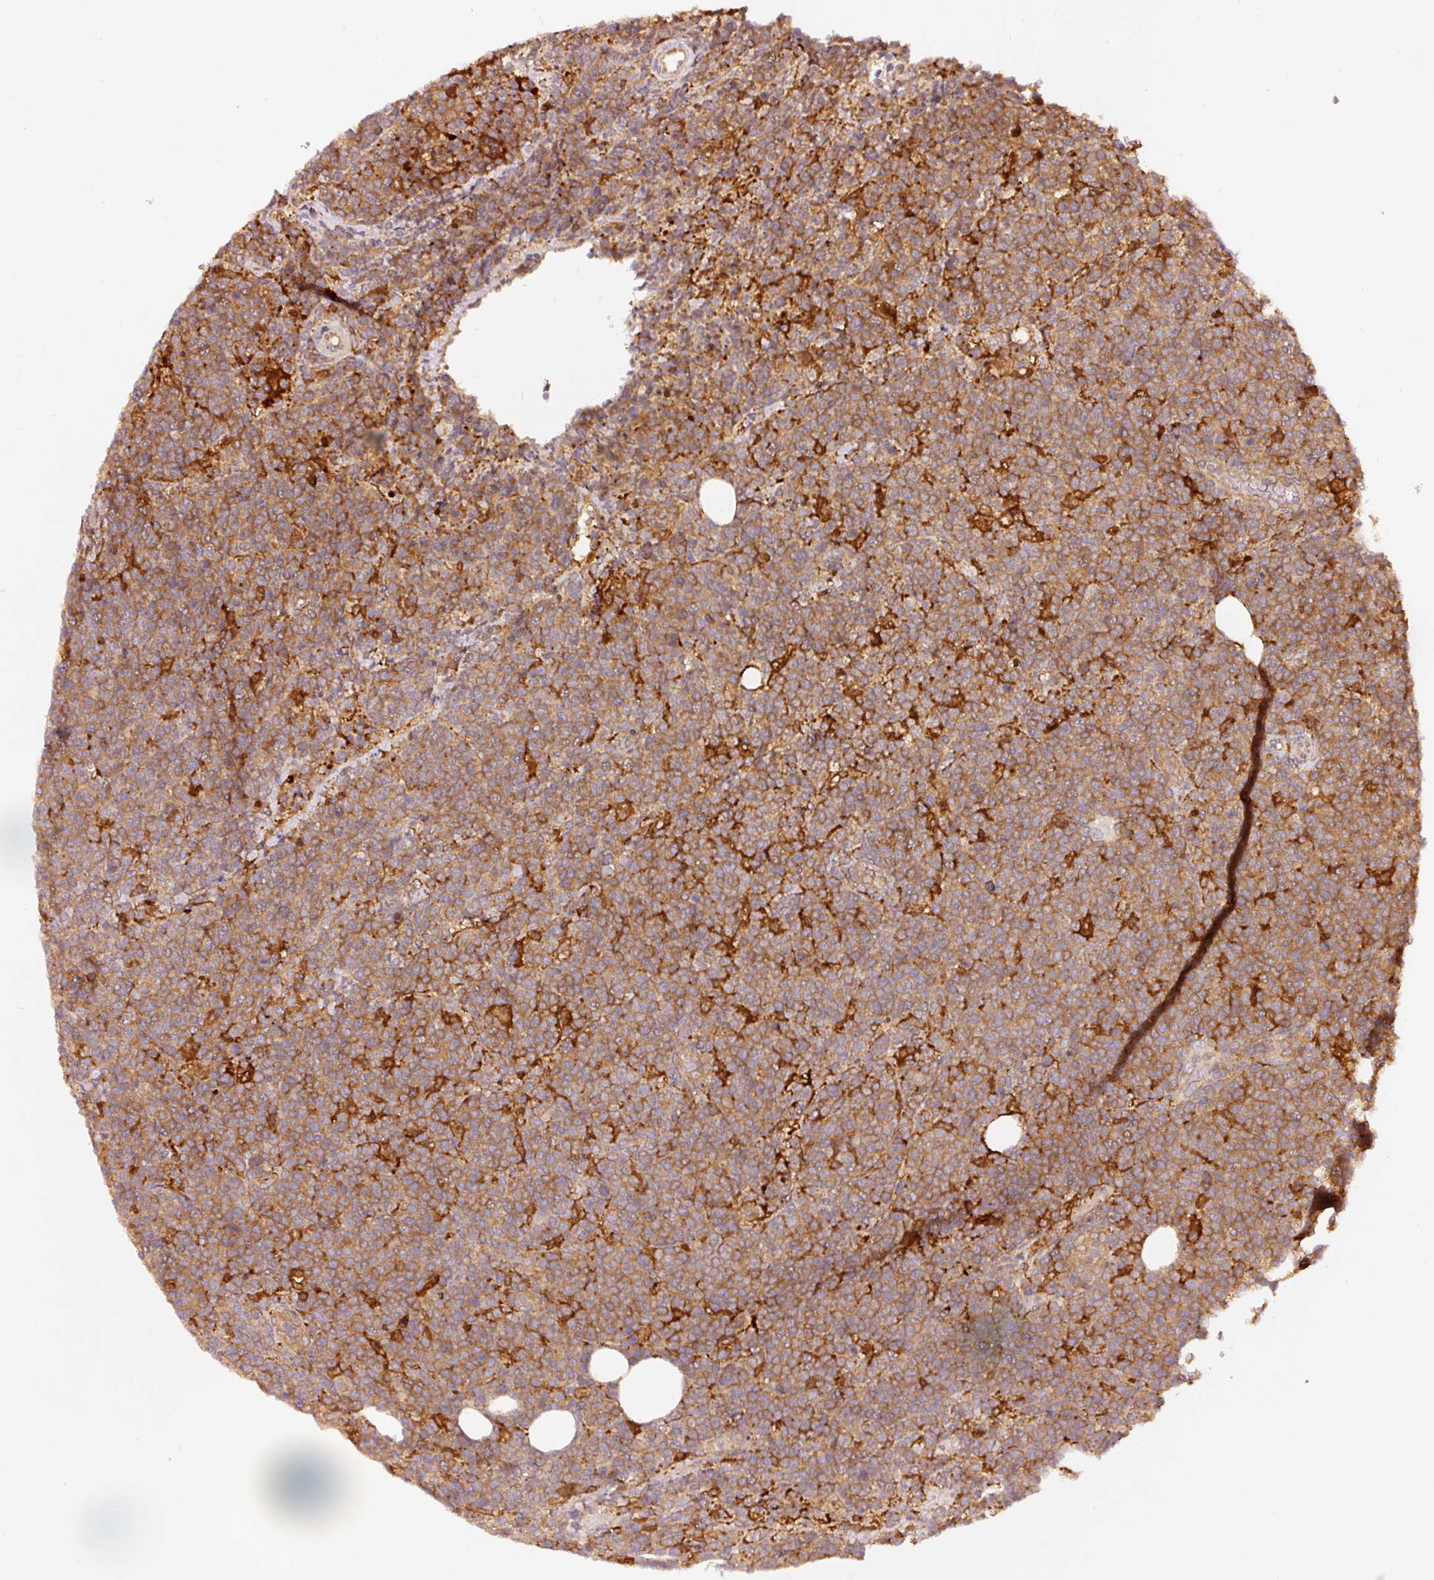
{"staining": {"intensity": "moderate", "quantity": ">75%", "location": "cytoplasmic/membranous"}, "tissue": "lymphoma", "cell_type": "Tumor cells", "image_type": "cancer", "snomed": [{"axis": "morphology", "description": "Malignant lymphoma, non-Hodgkin's type, High grade"}, {"axis": "topography", "description": "Lymph node"}], "caption": "Lymphoma stained for a protein displays moderate cytoplasmic/membranous positivity in tumor cells. (Brightfield microscopy of DAB IHC at high magnification).", "gene": "ASMTL", "patient": {"sex": "male", "age": 61}}